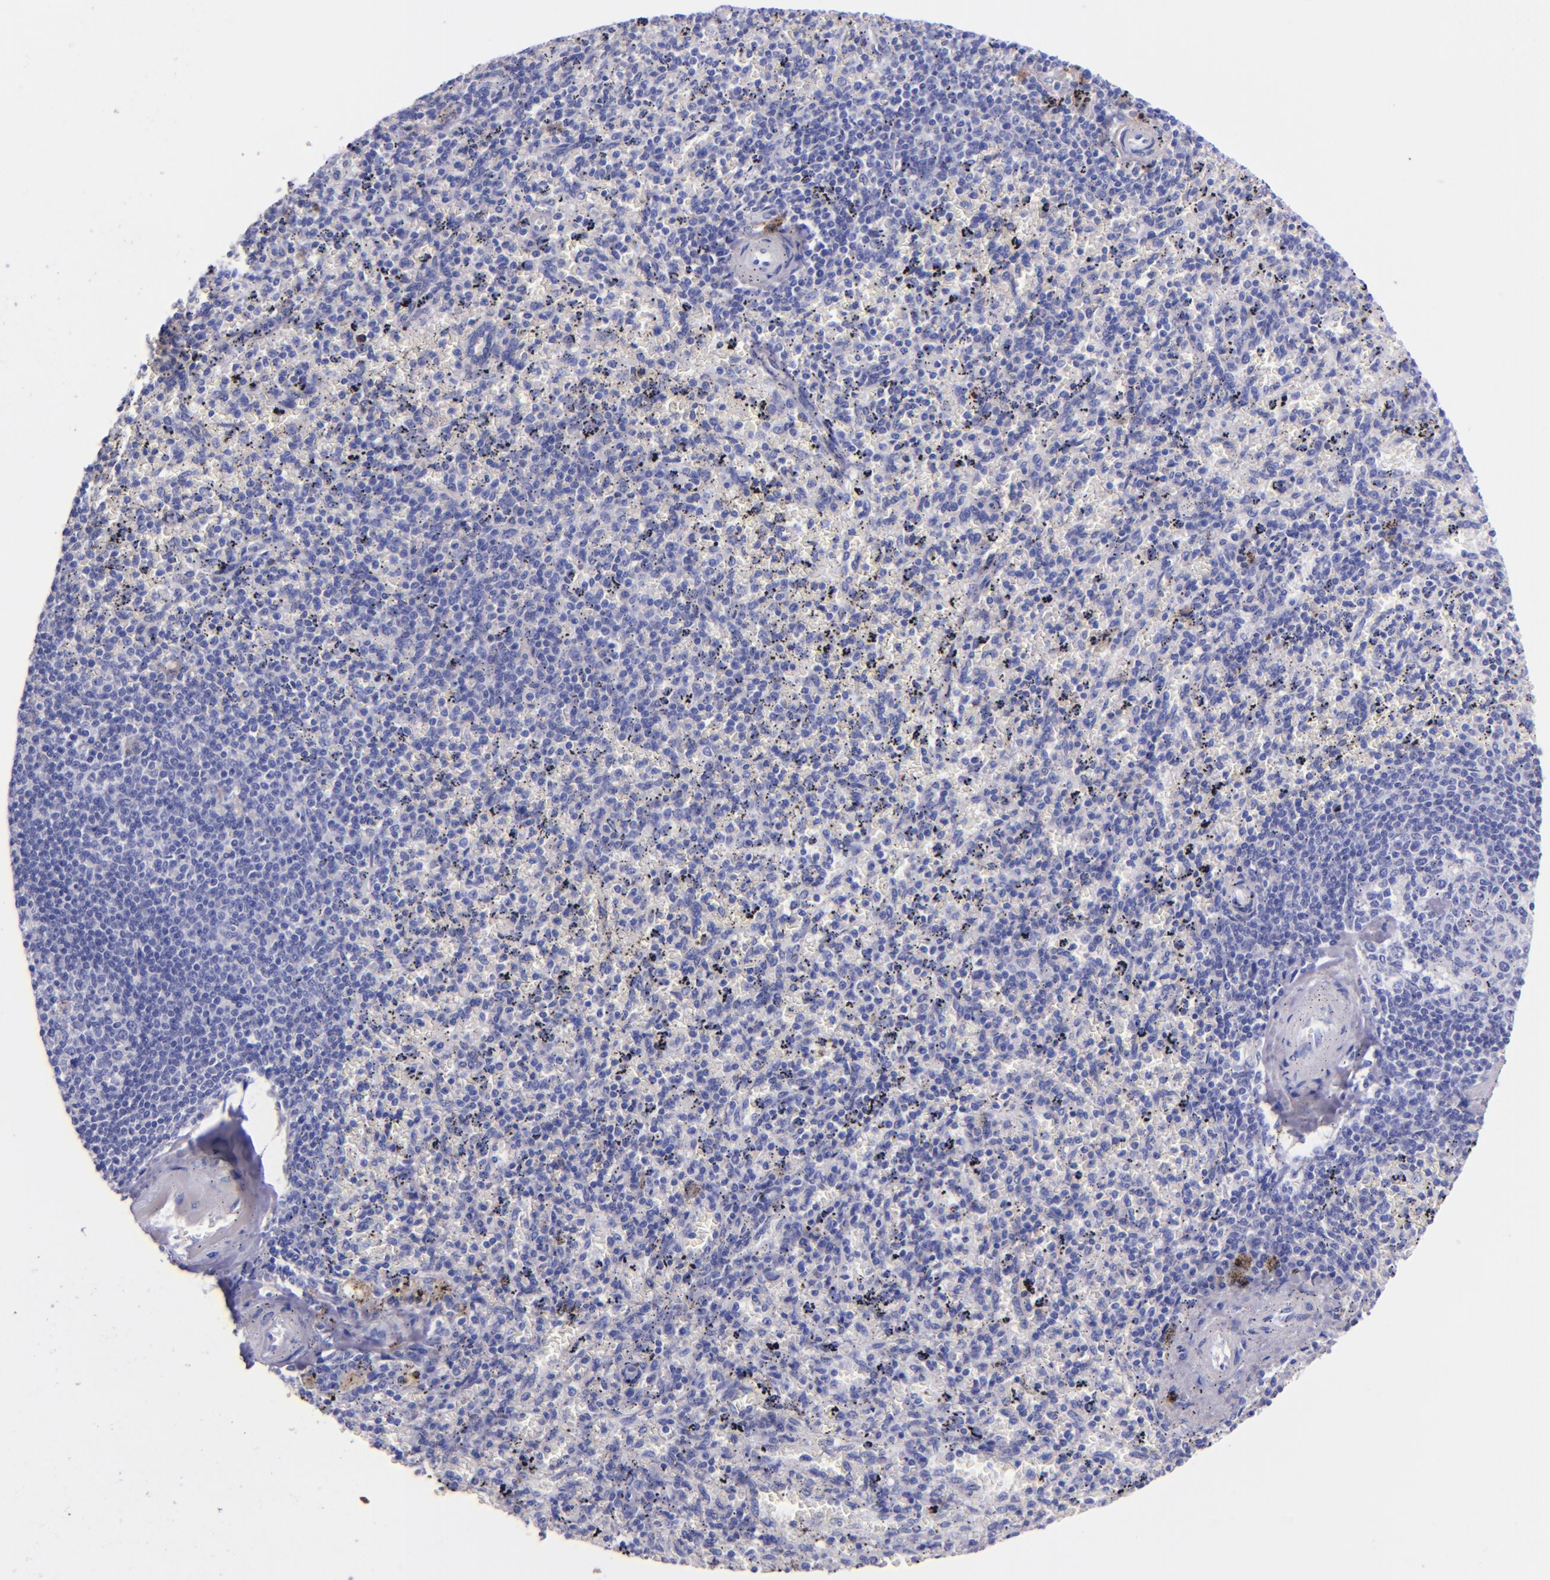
{"staining": {"intensity": "negative", "quantity": "none", "location": "none"}, "tissue": "spleen", "cell_type": "Cells in red pulp", "image_type": "normal", "snomed": [{"axis": "morphology", "description": "Normal tissue, NOS"}, {"axis": "topography", "description": "Spleen"}], "caption": "This micrograph is of benign spleen stained with IHC to label a protein in brown with the nuclei are counter-stained blue. There is no staining in cells in red pulp. The staining is performed using DAB brown chromogen with nuclei counter-stained in using hematoxylin.", "gene": "KNG1", "patient": {"sex": "female", "age": 43}}